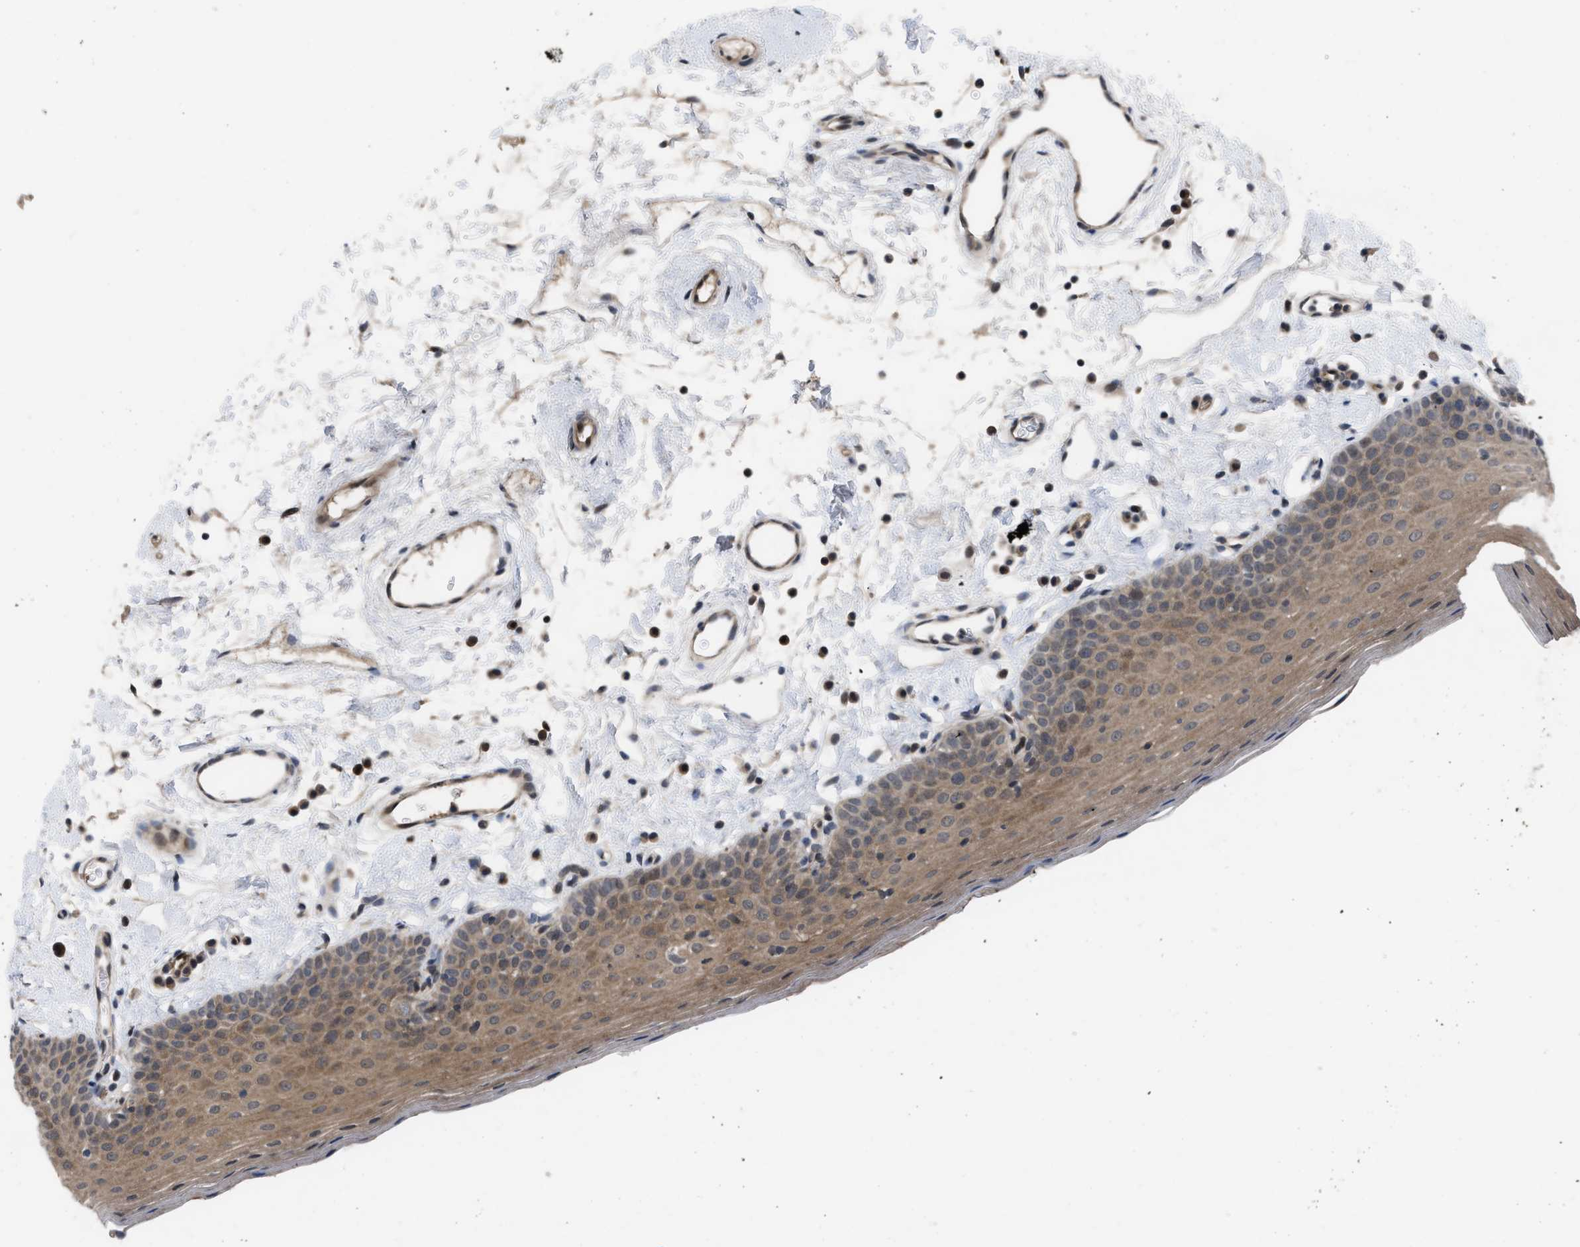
{"staining": {"intensity": "moderate", "quantity": ">75%", "location": "cytoplasmic/membranous"}, "tissue": "oral mucosa", "cell_type": "Squamous epithelial cells", "image_type": "normal", "snomed": [{"axis": "morphology", "description": "Normal tissue, NOS"}, {"axis": "topography", "description": "Oral tissue"}], "caption": "Moderate cytoplasmic/membranous protein positivity is identified in approximately >75% of squamous epithelial cells in oral mucosa.", "gene": "LDAF1", "patient": {"sex": "male", "age": 66}}